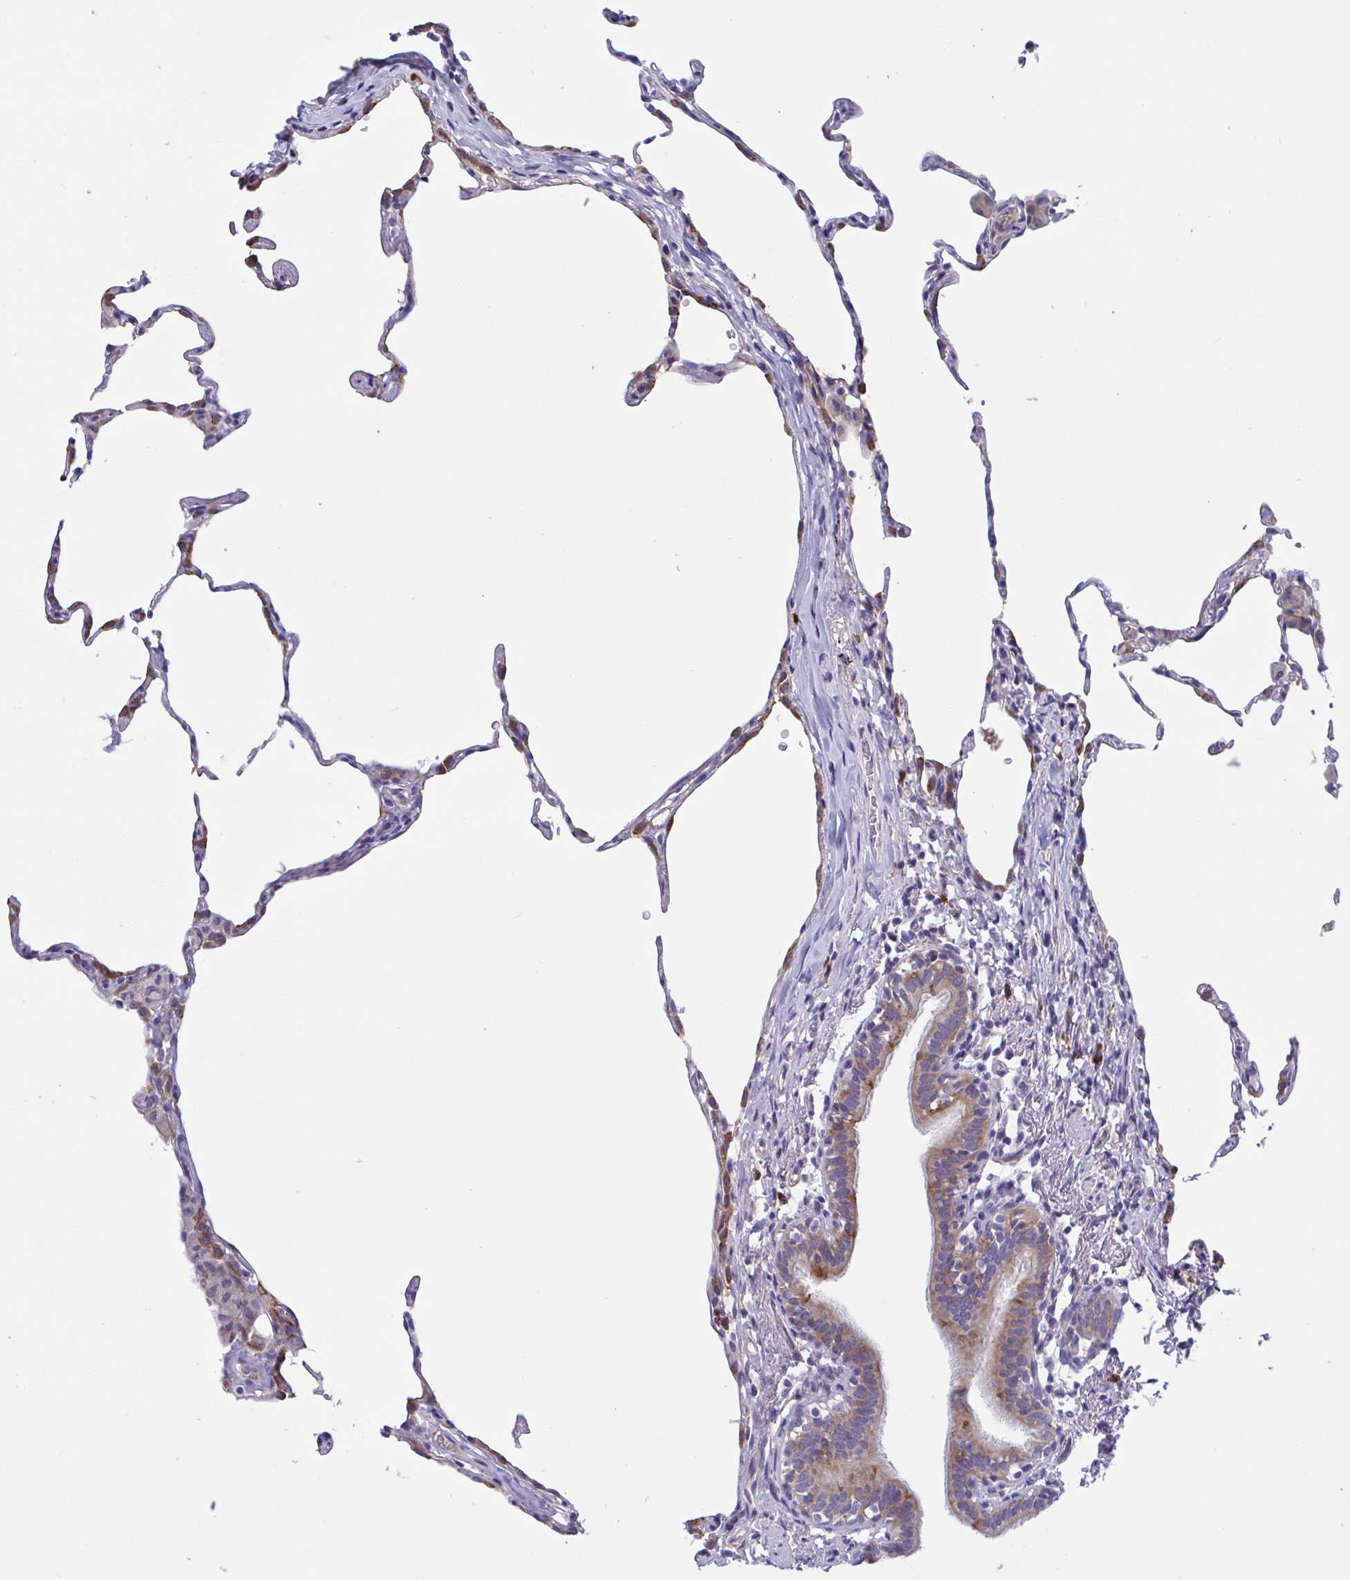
{"staining": {"intensity": "moderate", "quantity": "<25%", "location": "cytoplasmic/membranous"}, "tissue": "lung", "cell_type": "Alveolar cells", "image_type": "normal", "snomed": [{"axis": "morphology", "description": "Normal tissue, NOS"}, {"axis": "topography", "description": "Lung"}], "caption": "Immunohistochemistry (IHC) image of normal lung: lung stained using immunohistochemistry (IHC) displays low levels of moderate protein expression localized specifically in the cytoplasmic/membranous of alveolar cells, appearing as a cytoplasmic/membranous brown color.", "gene": "MS4A14", "patient": {"sex": "female", "age": 57}}